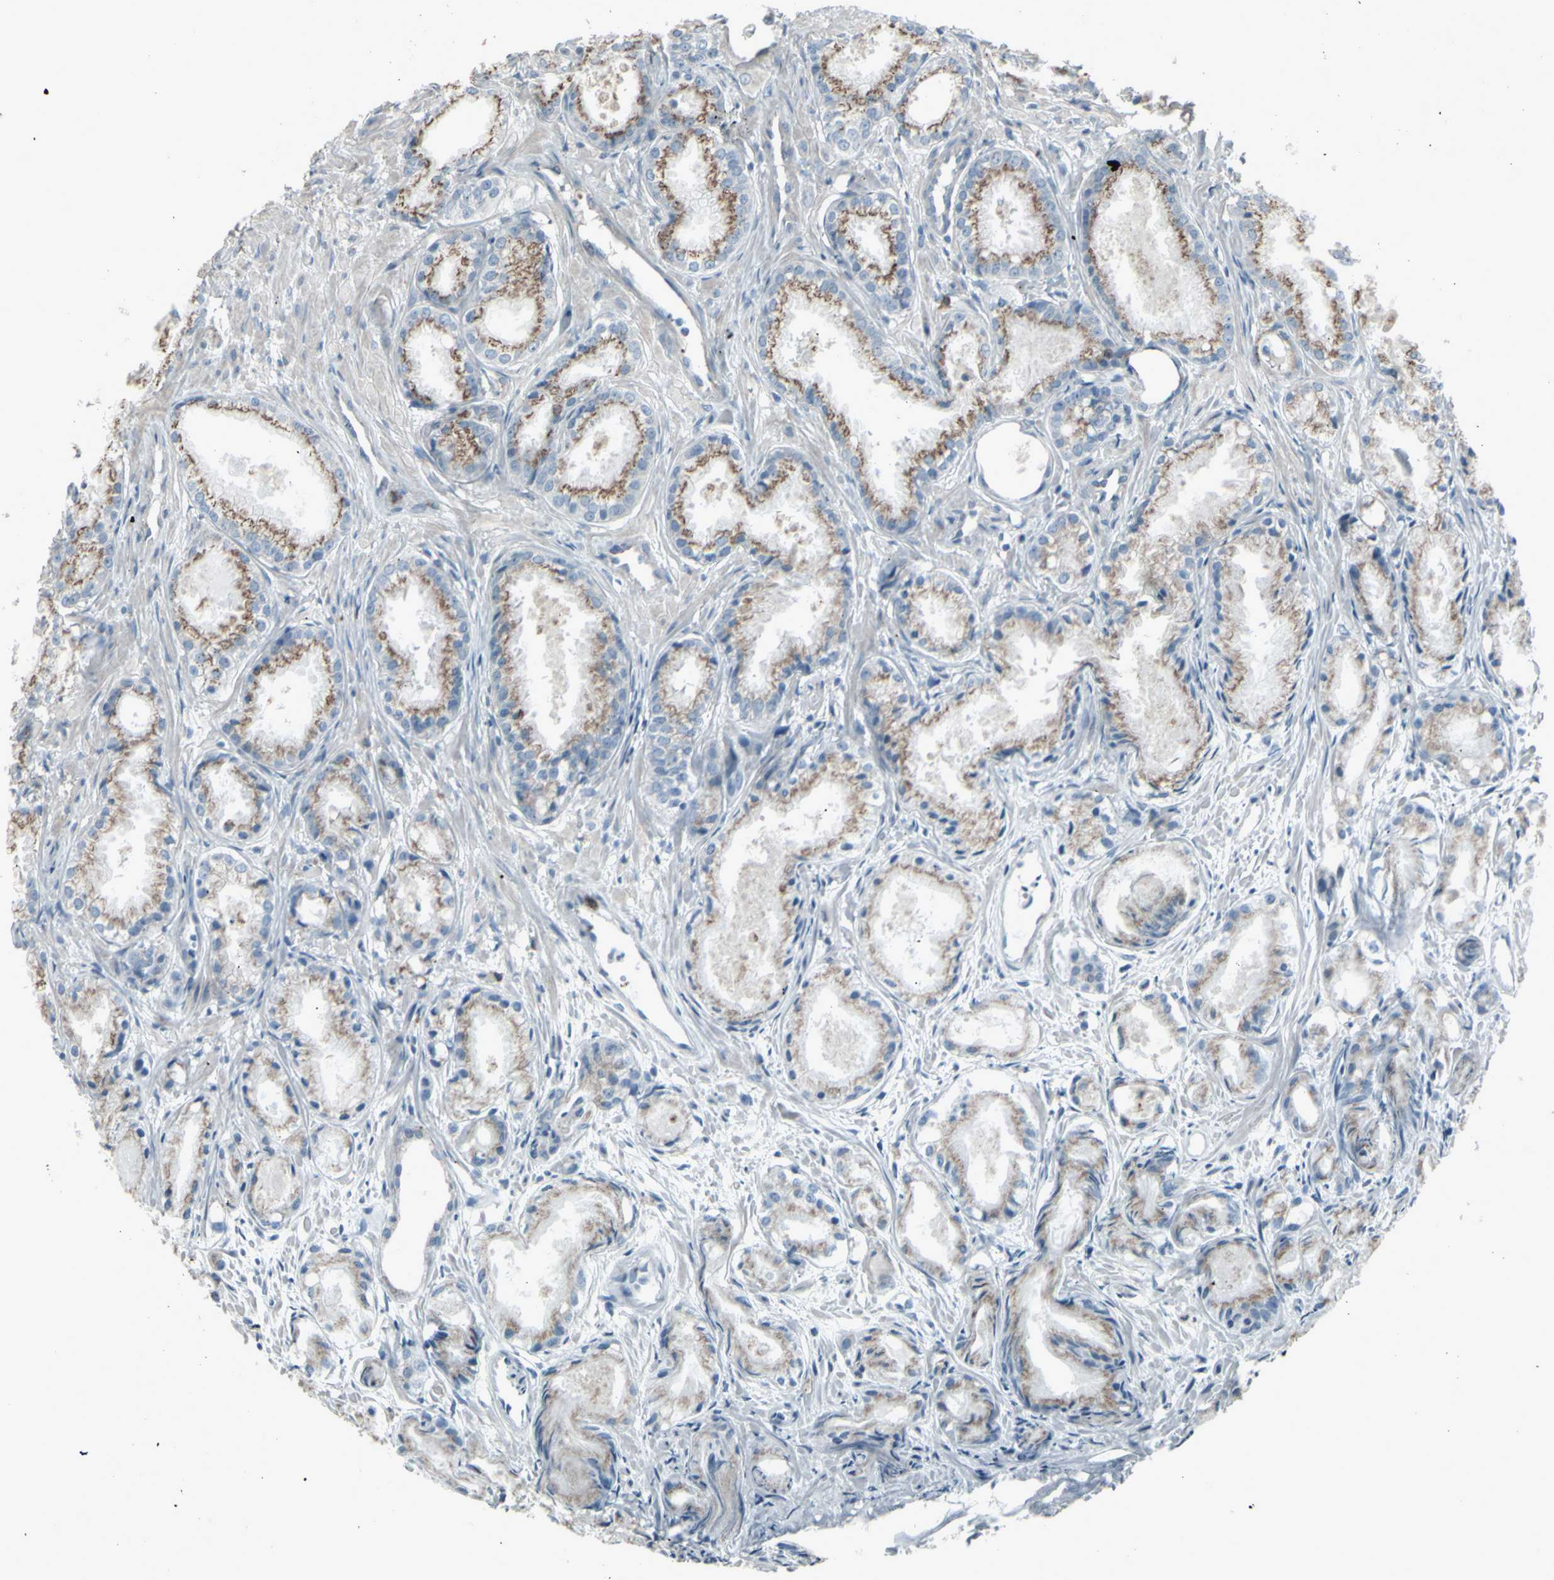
{"staining": {"intensity": "moderate", "quantity": "25%-75%", "location": "cytoplasmic/membranous"}, "tissue": "prostate cancer", "cell_type": "Tumor cells", "image_type": "cancer", "snomed": [{"axis": "morphology", "description": "Adenocarcinoma, Low grade"}, {"axis": "topography", "description": "Prostate"}], "caption": "Human prostate low-grade adenocarcinoma stained for a protein (brown) shows moderate cytoplasmic/membranous positive positivity in about 25%-75% of tumor cells.", "gene": "CD79B", "patient": {"sex": "male", "age": 72}}